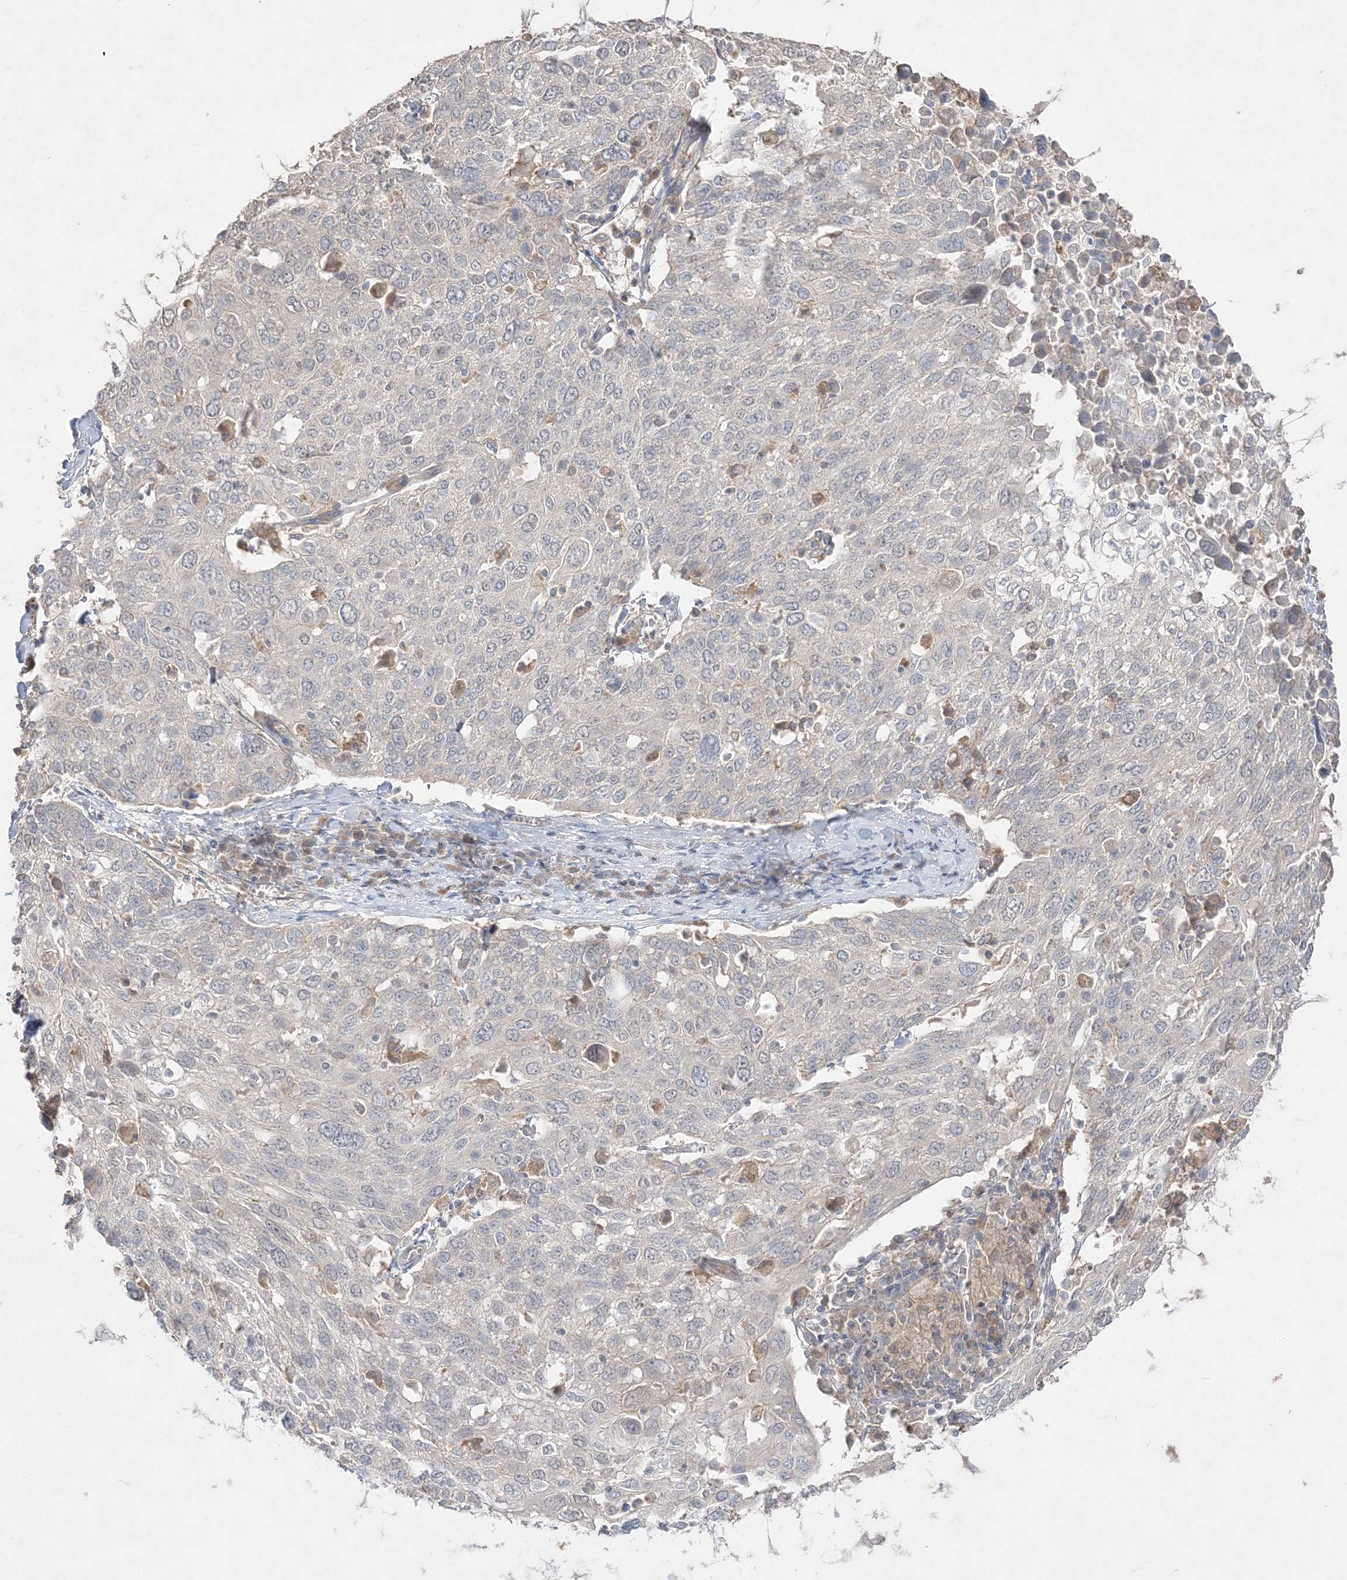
{"staining": {"intensity": "negative", "quantity": "none", "location": "none"}, "tissue": "lung cancer", "cell_type": "Tumor cells", "image_type": "cancer", "snomed": [{"axis": "morphology", "description": "Squamous cell carcinoma, NOS"}, {"axis": "topography", "description": "Lung"}], "caption": "Immunohistochemical staining of human lung cancer demonstrates no significant expression in tumor cells.", "gene": "SH3BP4", "patient": {"sex": "male", "age": 65}}